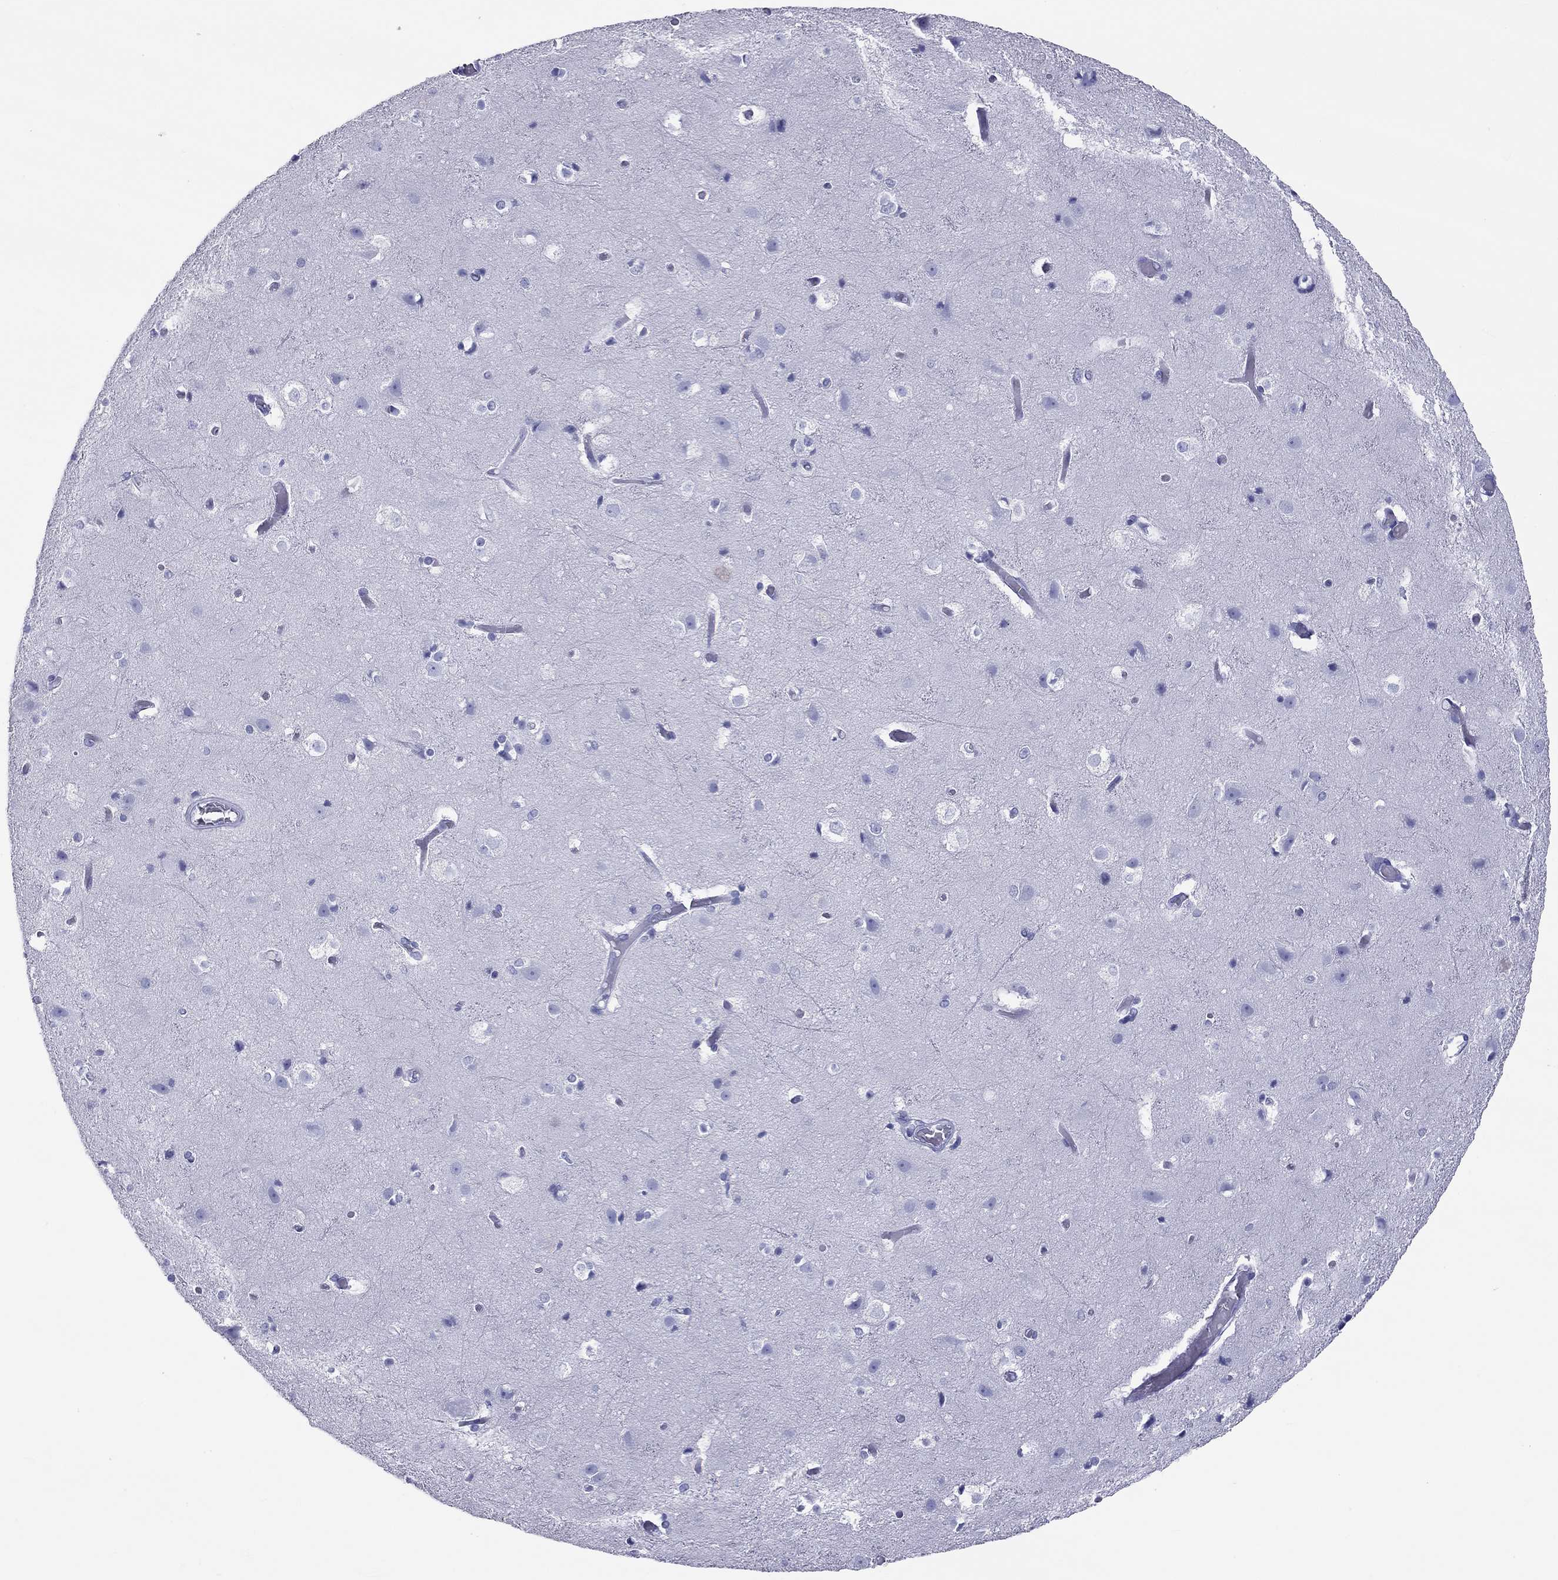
{"staining": {"intensity": "negative", "quantity": "none", "location": "none"}, "tissue": "cerebral cortex", "cell_type": "Endothelial cells", "image_type": "normal", "snomed": [{"axis": "morphology", "description": "Normal tissue, NOS"}, {"axis": "topography", "description": "Cerebral cortex"}], "caption": "Endothelial cells show no significant protein positivity in normal cerebral cortex. (Brightfield microscopy of DAB (3,3'-diaminobenzidine) immunohistochemistry (IHC) at high magnification).", "gene": "DPY19L2", "patient": {"sex": "female", "age": 52}}